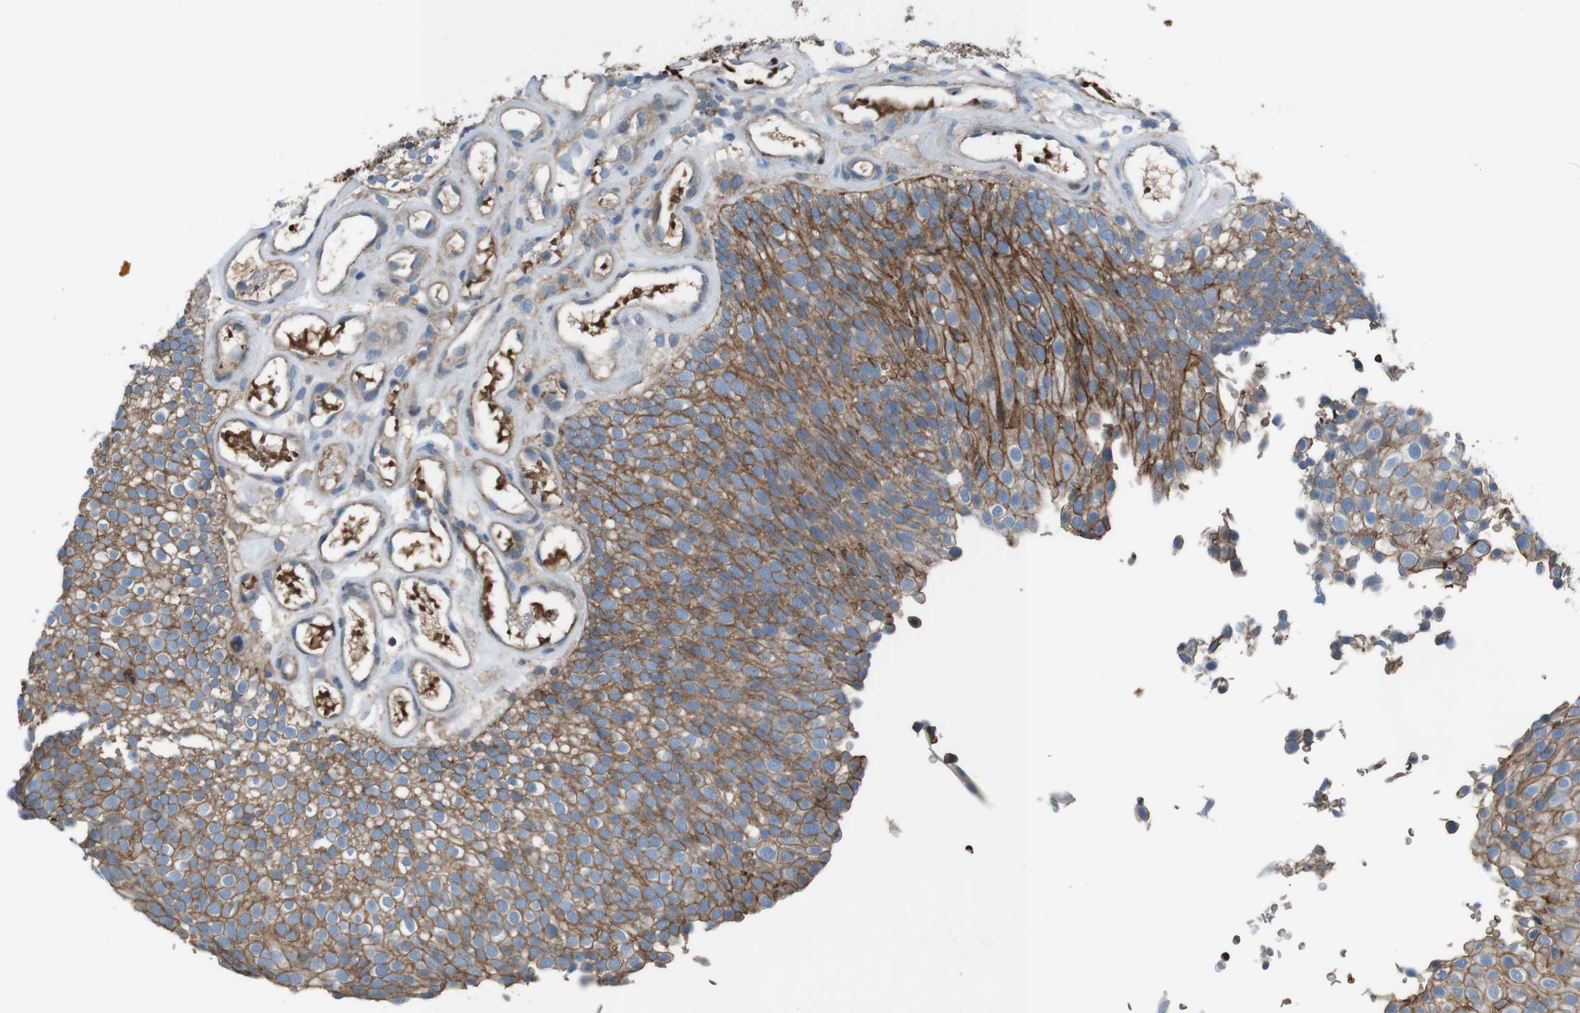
{"staining": {"intensity": "moderate", "quantity": ">75%", "location": "cytoplasmic/membranous"}, "tissue": "urothelial cancer", "cell_type": "Tumor cells", "image_type": "cancer", "snomed": [{"axis": "morphology", "description": "Urothelial carcinoma, Low grade"}, {"axis": "topography", "description": "Urinary bladder"}], "caption": "Urothelial cancer stained with immunohistochemistry (IHC) reveals moderate cytoplasmic/membranous expression in approximately >75% of tumor cells.", "gene": "ATP2B1", "patient": {"sex": "male", "age": 78}}